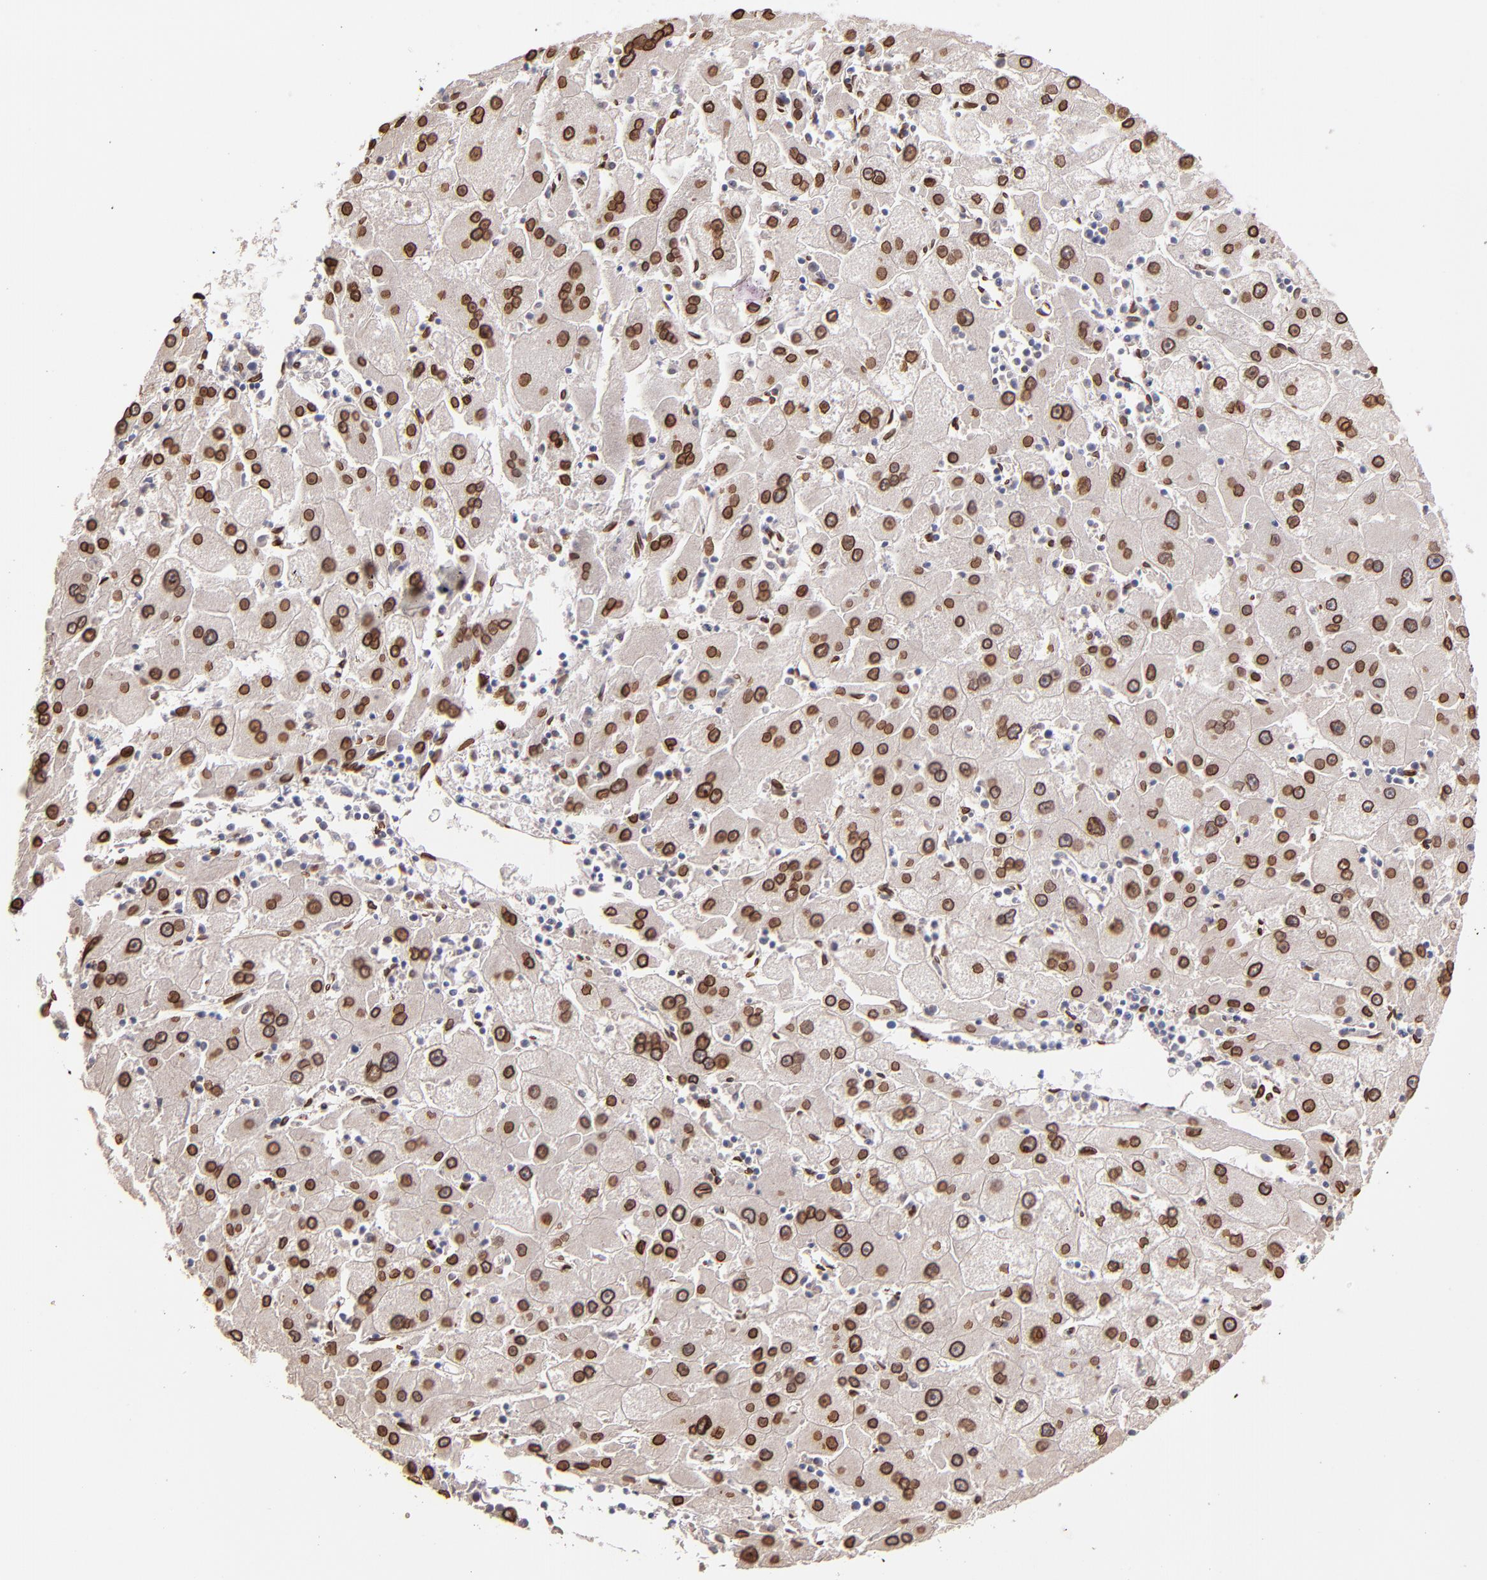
{"staining": {"intensity": "strong", "quantity": ">75%", "location": "cytoplasmic/membranous,nuclear"}, "tissue": "liver cancer", "cell_type": "Tumor cells", "image_type": "cancer", "snomed": [{"axis": "morphology", "description": "Carcinoma, Hepatocellular, NOS"}, {"axis": "topography", "description": "Liver"}], "caption": "Immunohistochemistry of human liver hepatocellular carcinoma demonstrates high levels of strong cytoplasmic/membranous and nuclear expression in approximately >75% of tumor cells. (Stains: DAB in brown, nuclei in blue, Microscopy: brightfield microscopy at high magnification).", "gene": "PUM3", "patient": {"sex": "male", "age": 72}}